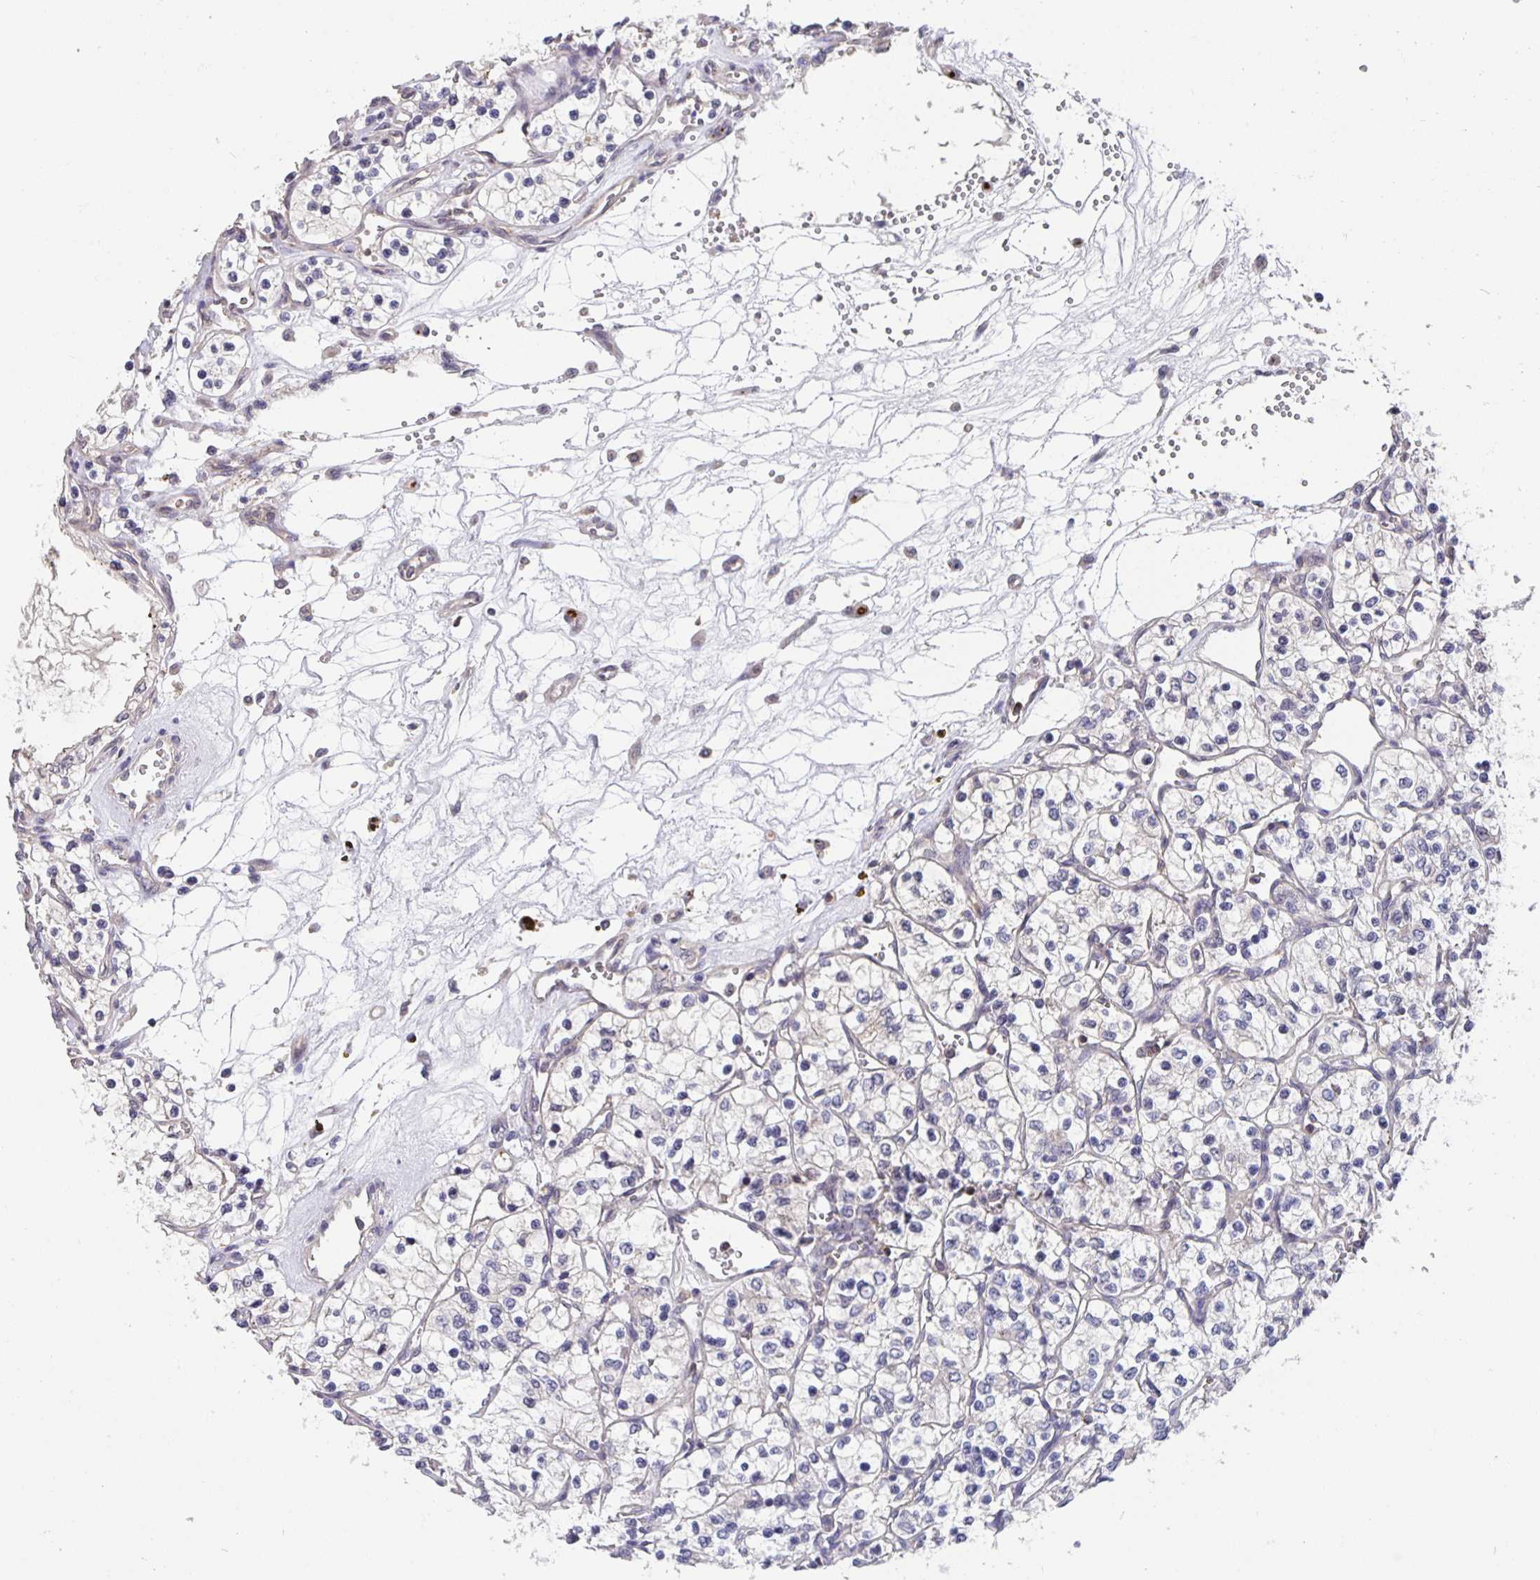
{"staining": {"intensity": "negative", "quantity": "none", "location": "none"}, "tissue": "renal cancer", "cell_type": "Tumor cells", "image_type": "cancer", "snomed": [{"axis": "morphology", "description": "Adenocarcinoma, NOS"}, {"axis": "topography", "description": "Kidney"}], "caption": "Immunohistochemistry histopathology image of human adenocarcinoma (renal) stained for a protein (brown), which shows no staining in tumor cells. The staining is performed using DAB brown chromogen with nuclei counter-stained in using hematoxylin.", "gene": "FEM1C", "patient": {"sex": "female", "age": 69}}